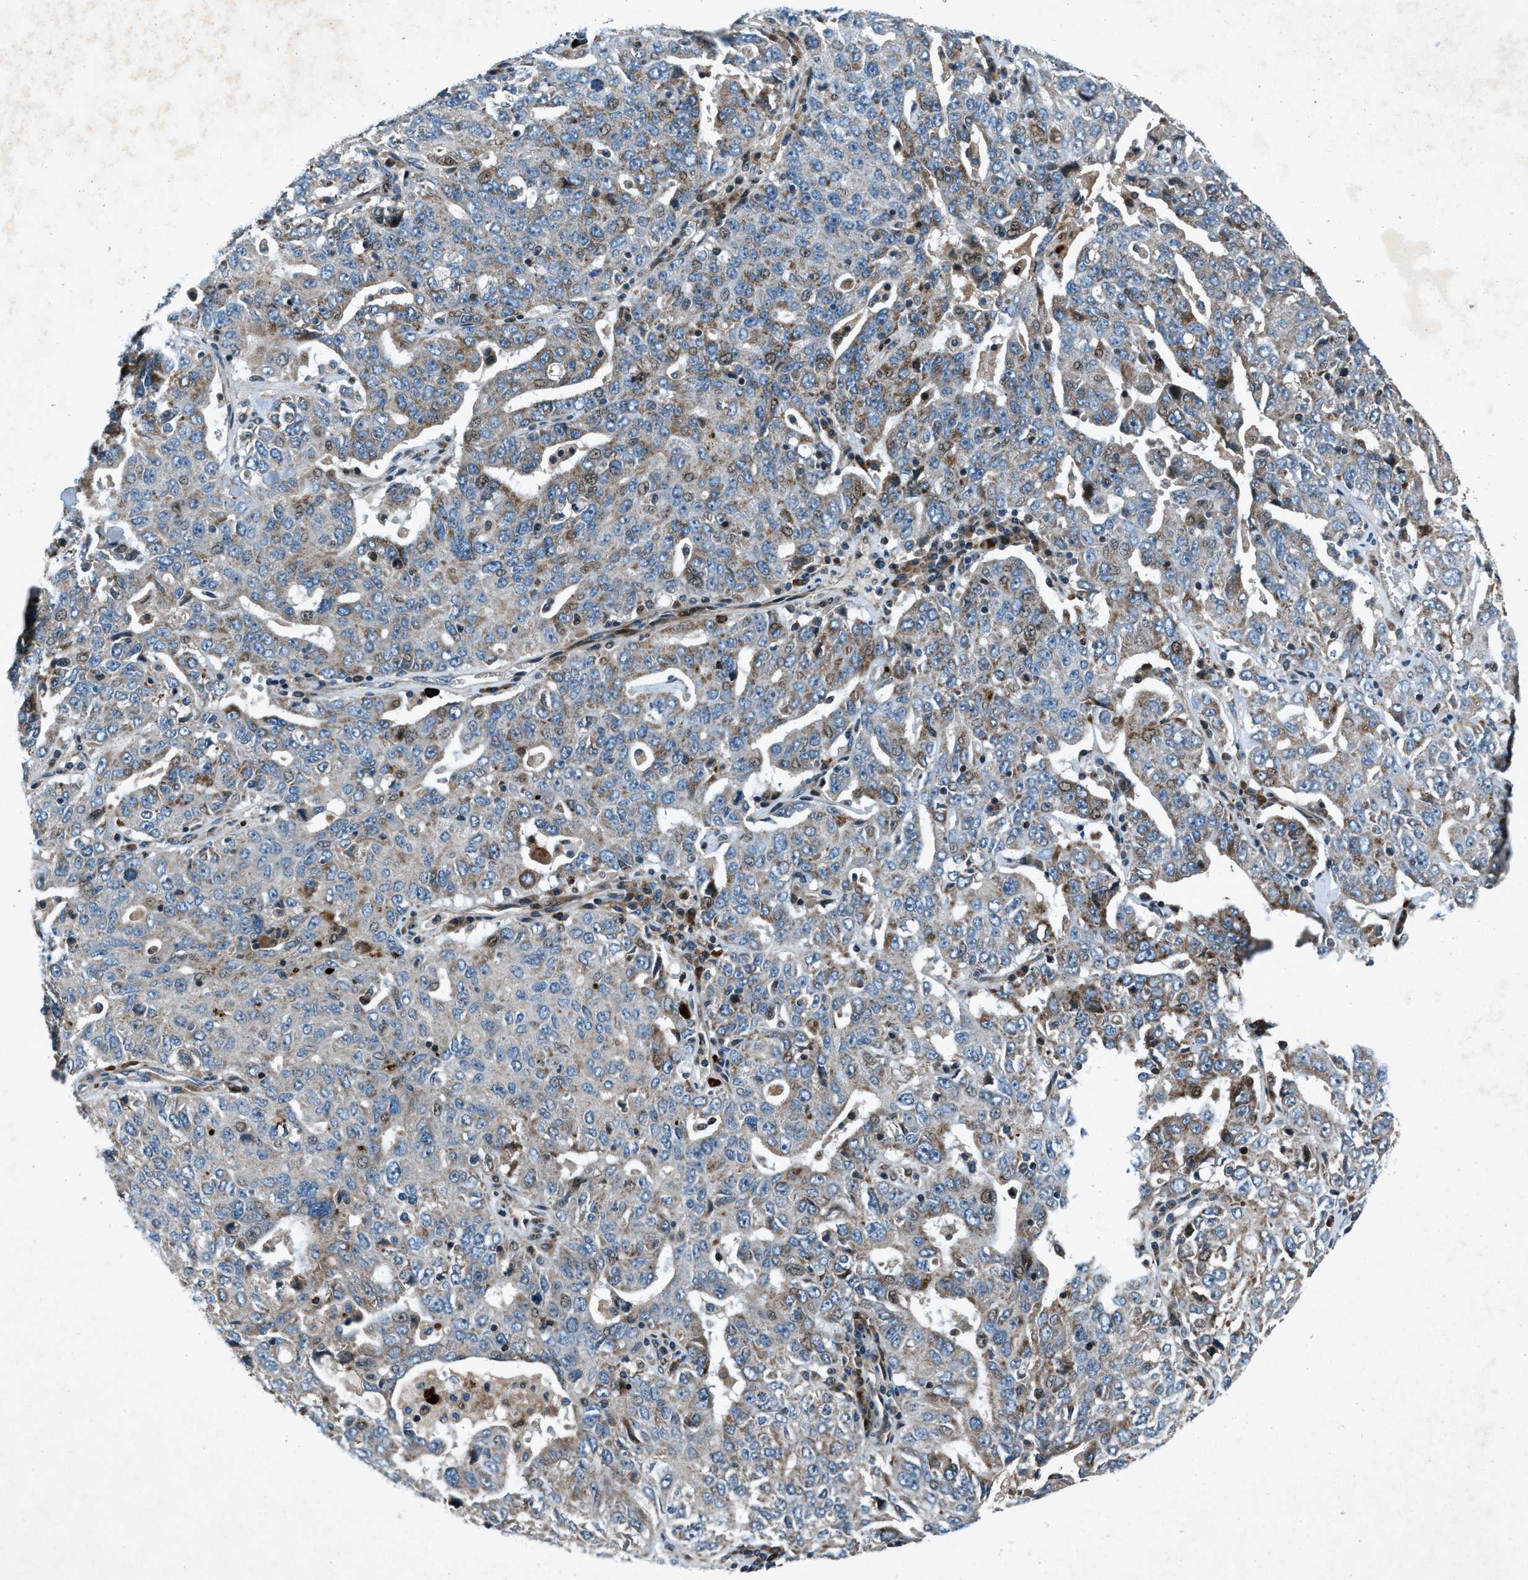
{"staining": {"intensity": "moderate", "quantity": "25%-75%", "location": "cytoplasmic/membranous"}, "tissue": "ovarian cancer", "cell_type": "Tumor cells", "image_type": "cancer", "snomed": [{"axis": "morphology", "description": "Carcinoma, endometroid"}, {"axis": "topography", "description": "Ovary"}], "caption": "About 25%-75% of tumor cells in human endometroid carcinoma (ovarian) display moderate cytoplasmic/membranous protein positivity as visualized by brown immunohistochemical staining.", "gene": "CLEC2D", "patient": {"sex": "female", "age": 62}}